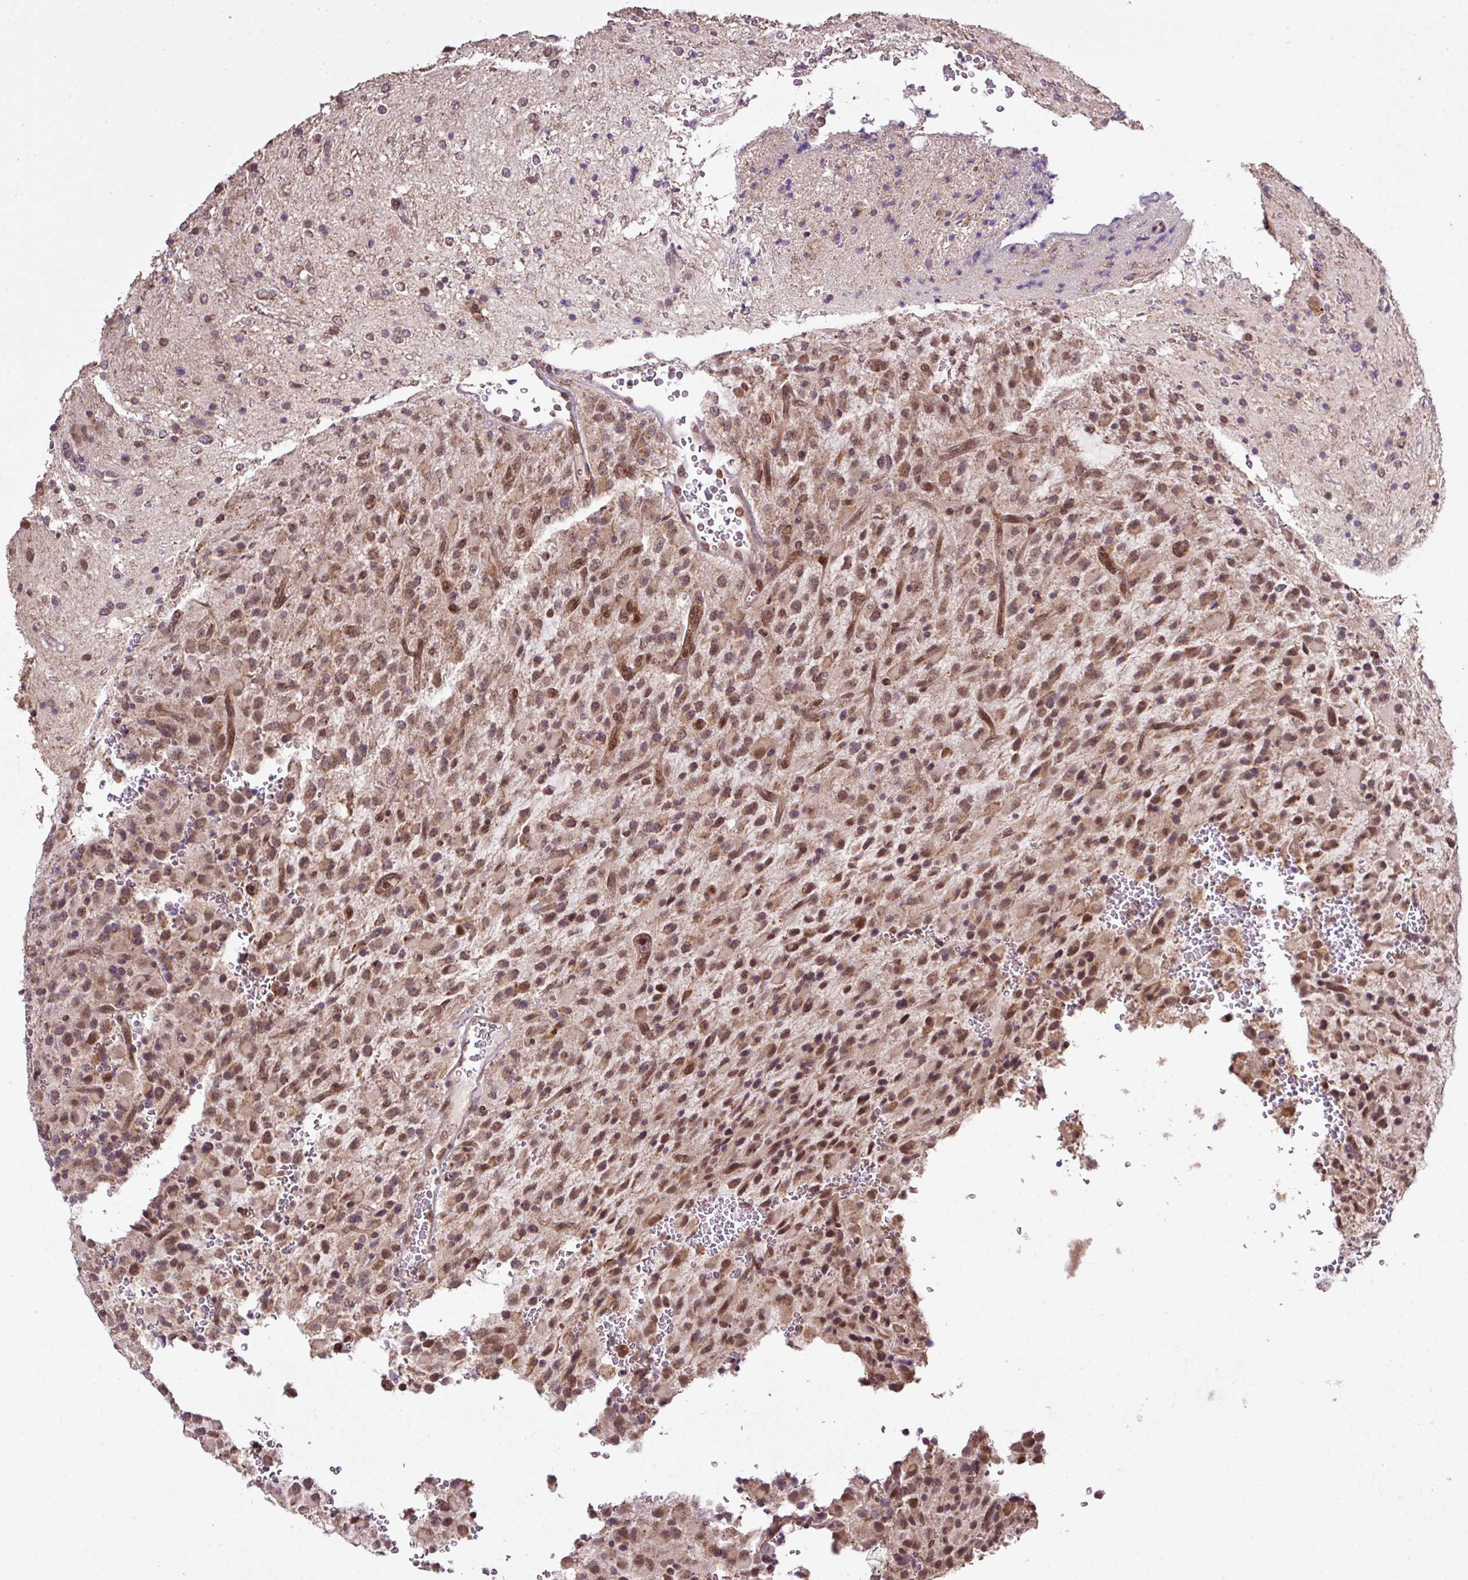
{"staining": {"intensity": "moderate", "quantity": ">75%", "location": "cytoplasmic/membranous,nuclear"}, "tissue": "glioma", "cell_type": "Tumor cells", "image_type": "cancer", "snomed": [{"axis": "morphology", "description": "Glioma, malignant, High grade"}, {"axis": "topography", "description": "Brain"}], "caption": "Brown immunohistochemical staining in human glioma exhibits moderate cytoplasmic/membranous and nuclear positivity in approximately >75% of tumor cells.", "gene": "SMCO4", "patient": {"sex": "male", "age": 34}}